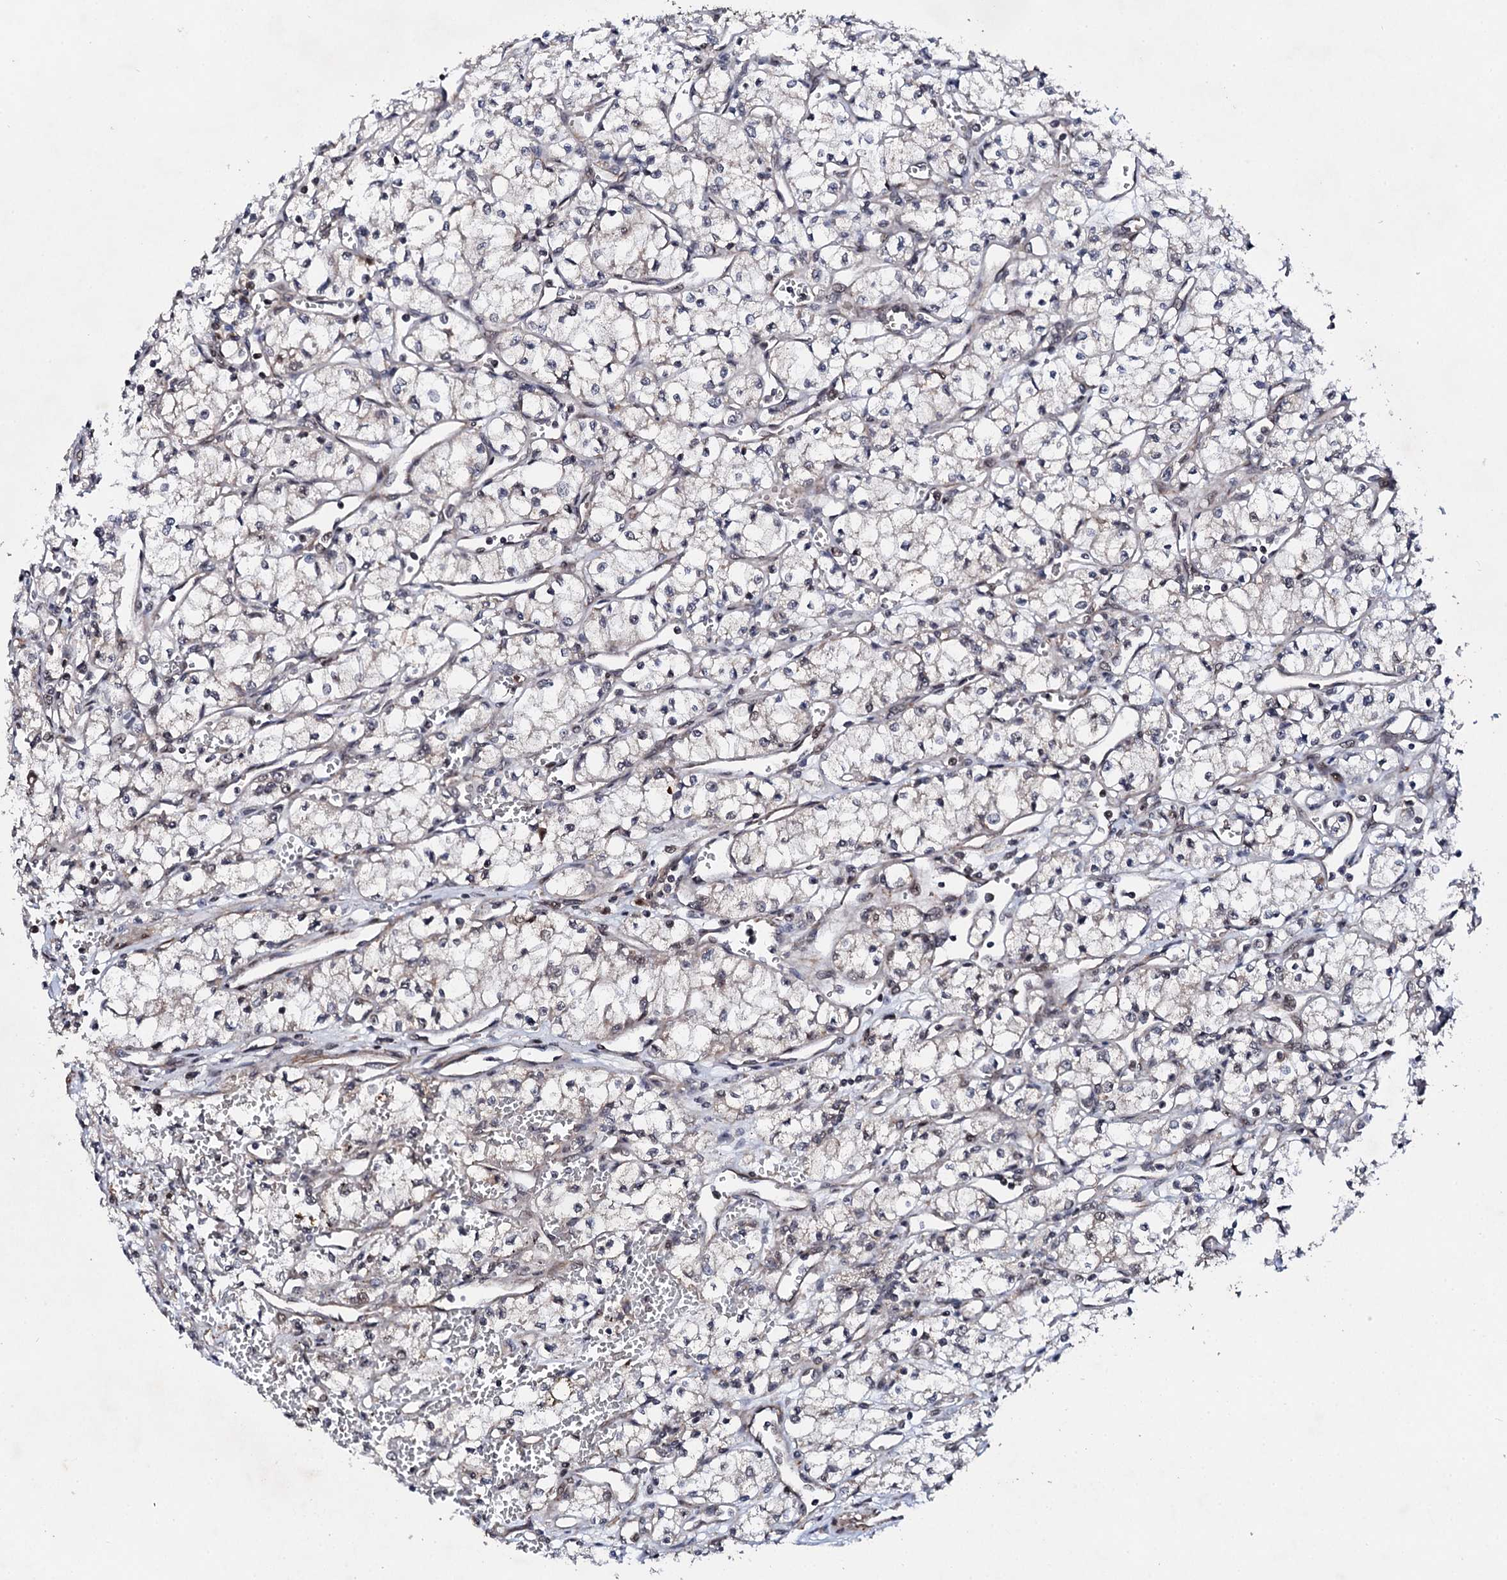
{"staining": {"intensity": "negative", "quantity": "none", "location": "none"}, "tissue": "renal cancer", "cell_type": "Tumor cells", "image_type": "cancer", "snomed": [{"axis": "morphology", "description": "Adenocarcinoma, NOS"}, {"axis": "topography", "description": "Kidney"}], "caption": "Renal cancer (adenocarcinoma) stained for a protein using immunohistochemistry (IHC) reveals no positivity tumor cells.", "gene": "FAM111A", "patient": {"sex": "male", "age": 59}}